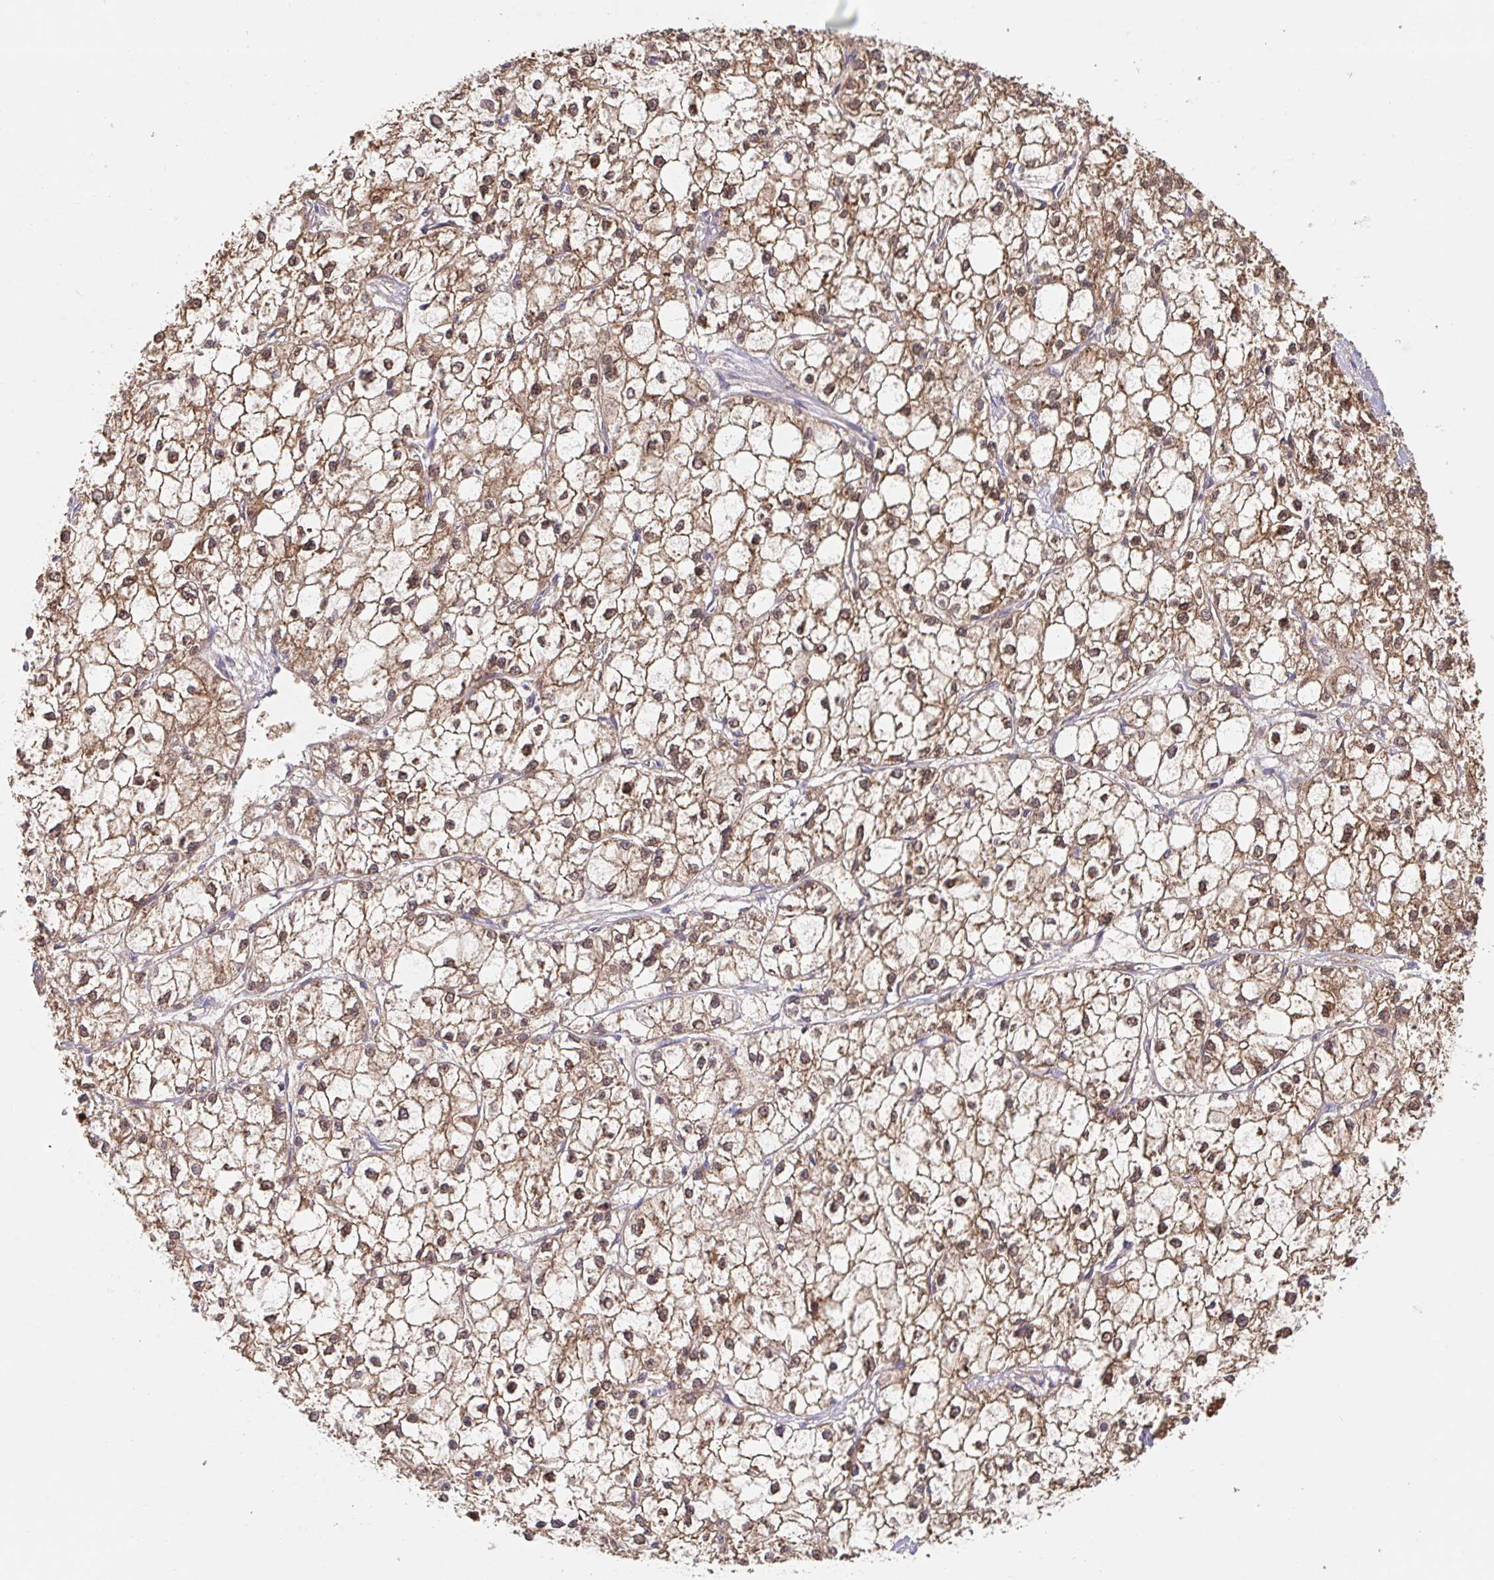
{"staining": {"intensity": "moderate", "quantity": ">75%", "location": "cytoplasmic/membranous"}, "tissue": "liver cancer", "cell_type": "Tumor cells", "image_type": "cancer", "snomed": [{"axis": "morphology", "description": "Carcinoma, Hepatocellular, NOS"}, {"axis": "topography", "description": "Liver"}], "caption": "Protein expression analysis of human hepatocellular carcinoma (liver) reveals moderate cytoplasmic/membranous expression in about >75% of tumor cells.", "gene": "HAGH", "patient": {"sex": "female", "age": 43}}